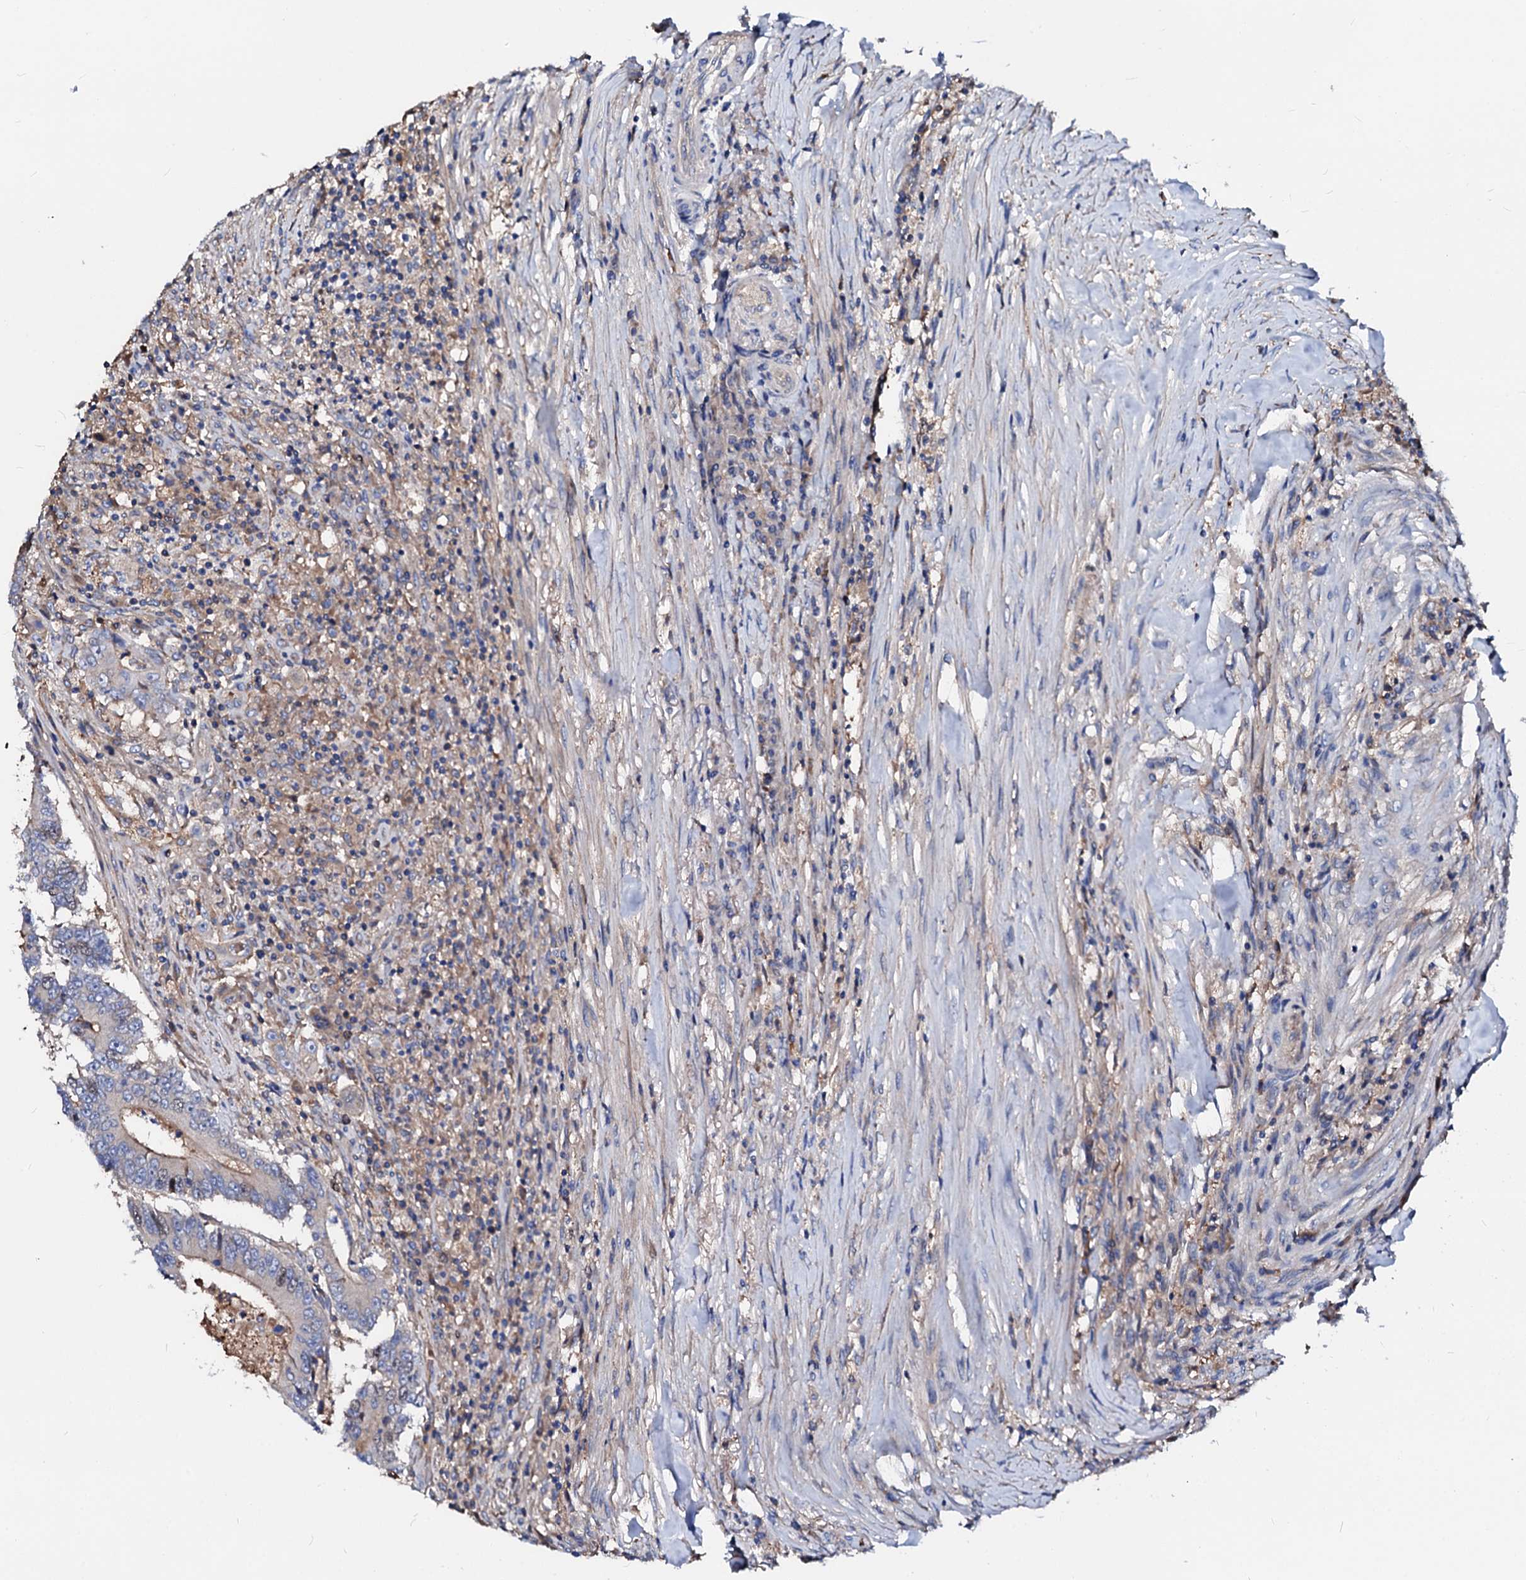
{"staining": {"intensity": "weak", "quantity": "25%-75%", "location": "cytoplasmic/membranous"}, "tissue": "colorectal cancer", "cell_type": "Tumor cells", "image_type": "cancer", "snomed": [{"axis": "morphology", "description": "Adenocarcinoma, NOS"}, {"axis": "topography", "description": "Colon"}], "caption": "Colorectal adenocarcinoma stained for a protein displays weak cytoplasmic/membranous positivity in tumor cells. (Stains: DAB (3,3'-diaminobenzidine) in brown, nuclei in blue, Microscopy: brightfield microscopy at high magnification).", "gene": "CSKMT", "patient": {"sex": "male", "age": 83}}